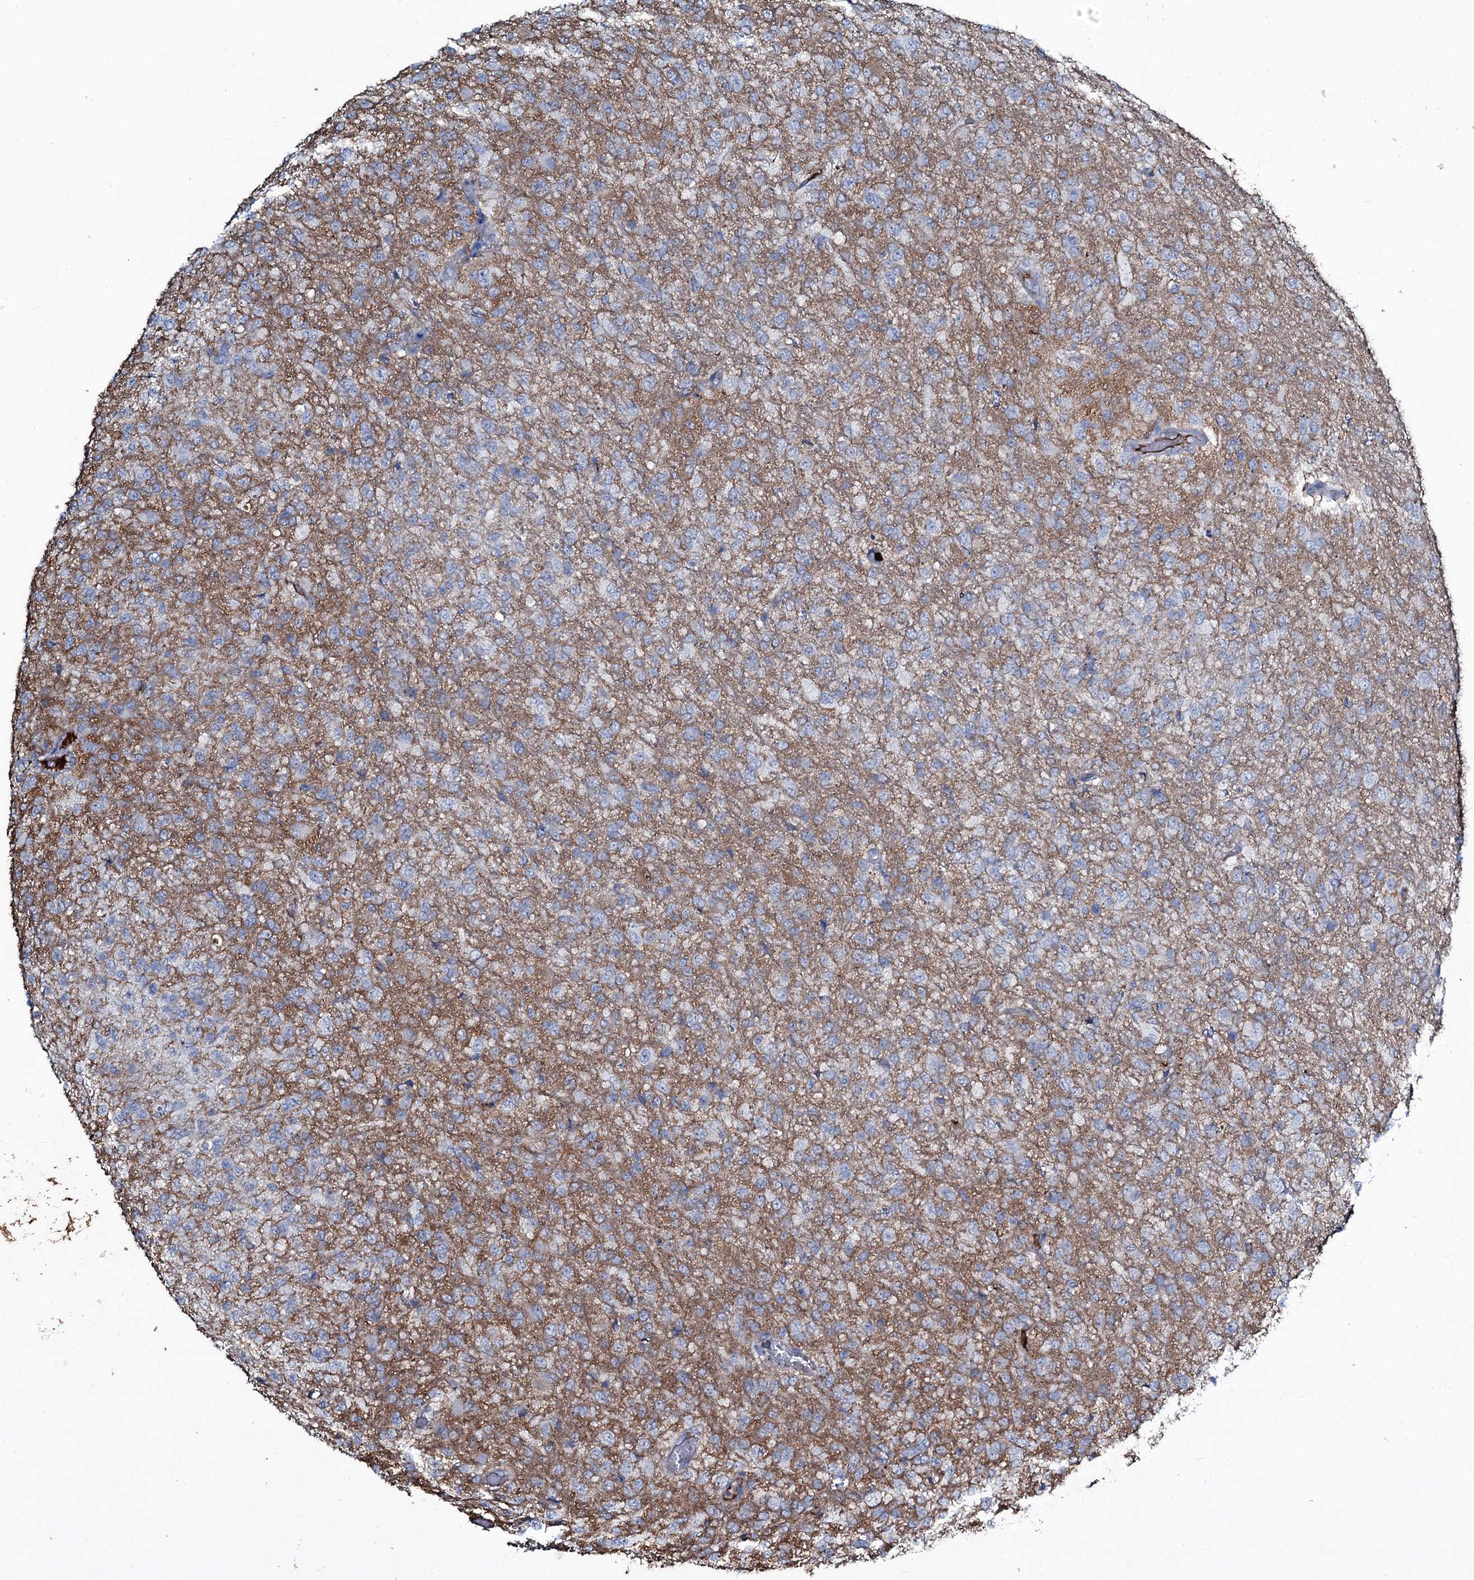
{"staining": {"intensity": "negative", "quantity": "none", "location": "none"}, "tissue": "glioma", "cell_type": "Tumor cells", "image_type": "cancer", "snomed": [{"axis": "morphology", "description": "Glioma, malignant, High grade"}, {"axis": "topography", "description": "Brain"}], "caption": "Immunohistochemistry (IHC) of human malignant glioma (high-grade) reveals no expression in tumor cells.", "gene": "EDN1", "patient": {"sex": "female", "age": 74}}